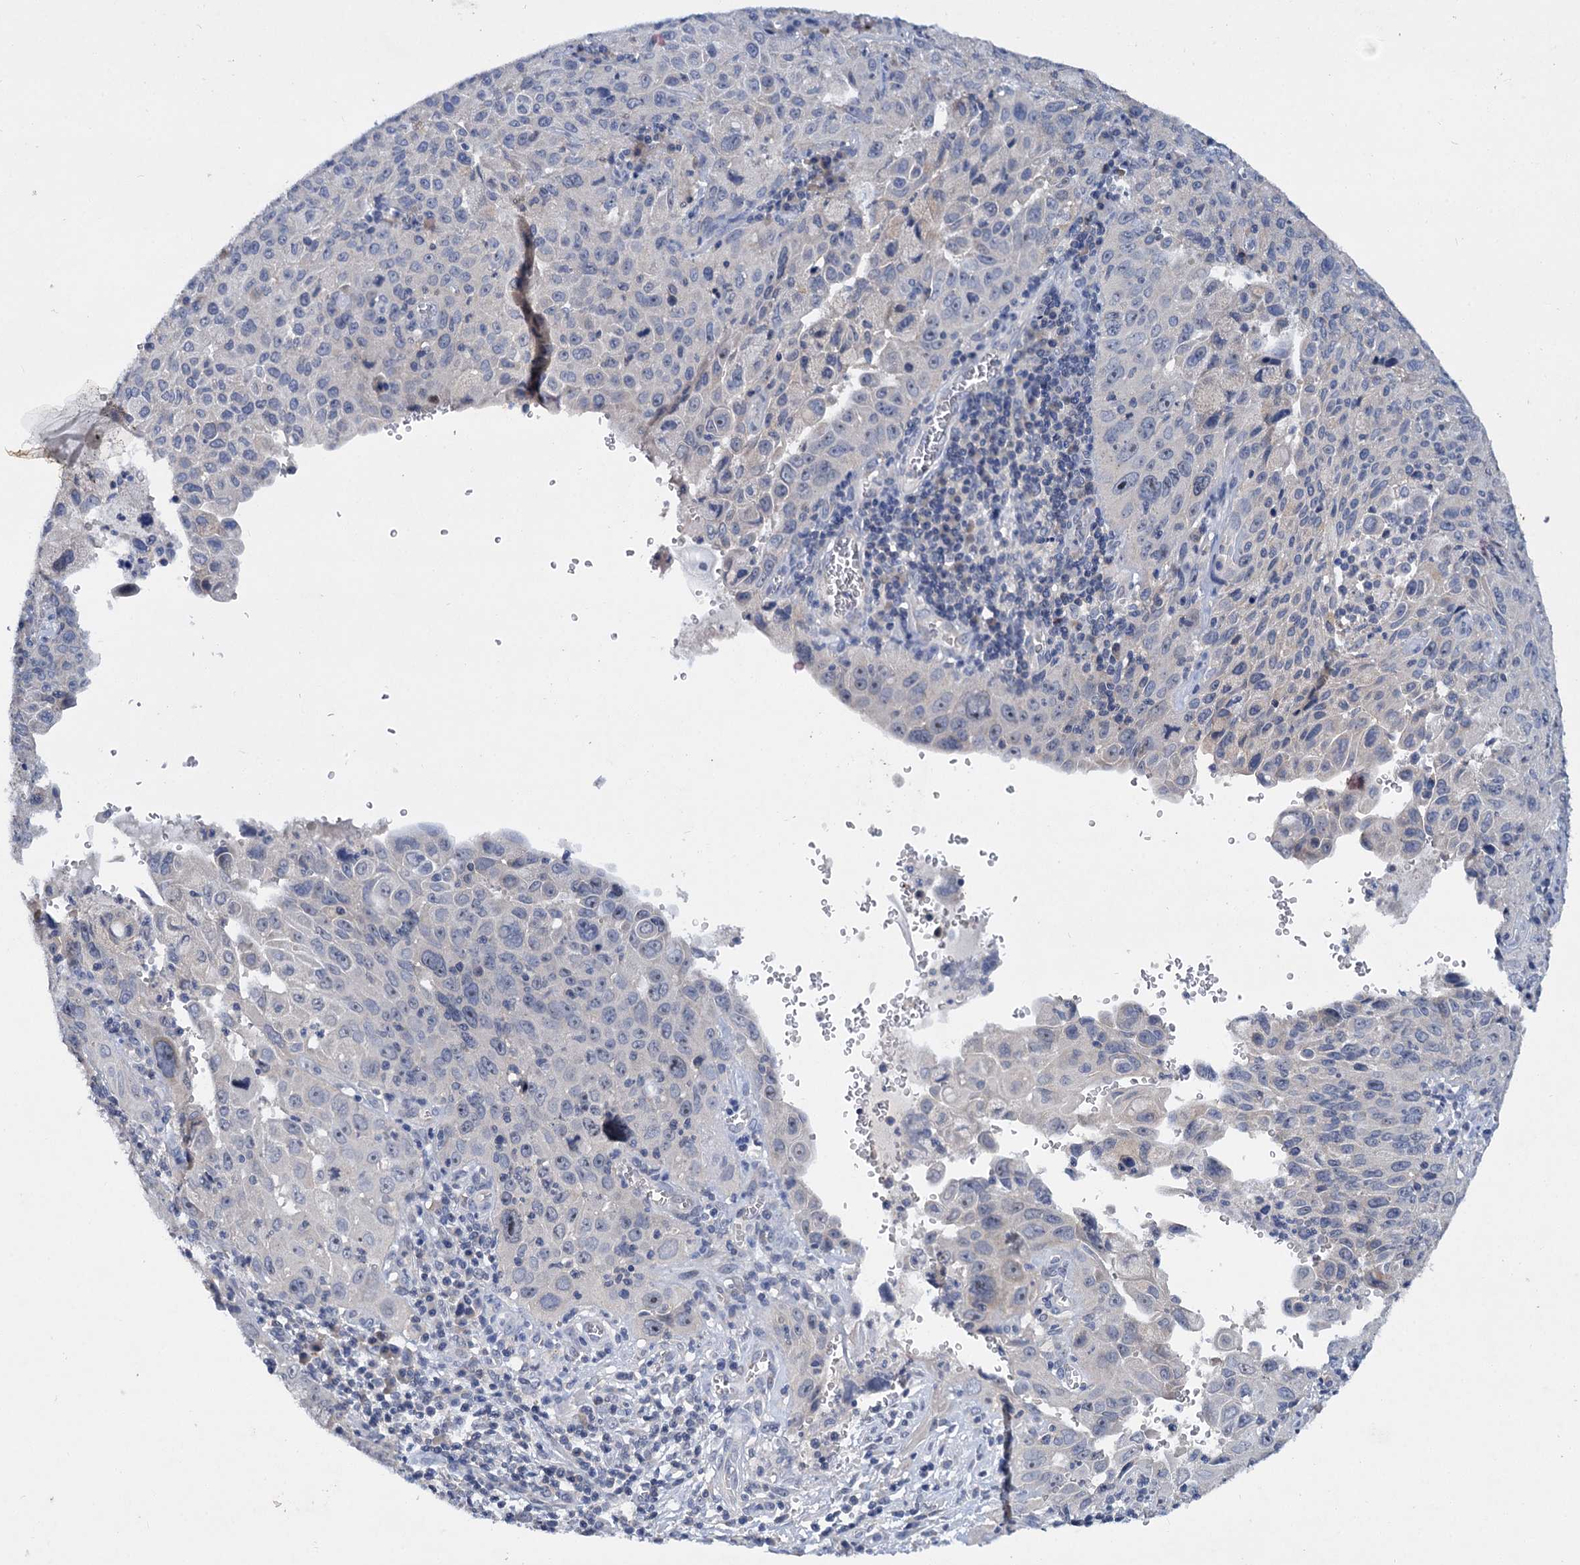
{"staining": {"intensity": "negative", "quantity": "none", "location": "none"}, "tissue": "cervical cancer", "cell_type": "Tumor cells", "image_type": "cancer", "snomed": [{"axis": "morphology", "description": "Squamous cell carcinoma, NOS"}, {"axis": "topography", "description": "Cervix"}], "caption": "Immunohistochemical staining of human cervical squamous cell carcinoma shows no significant expression in tumor cells.", "gene": "ATP9A", "patient": {"sex": "female", "age": 42}}